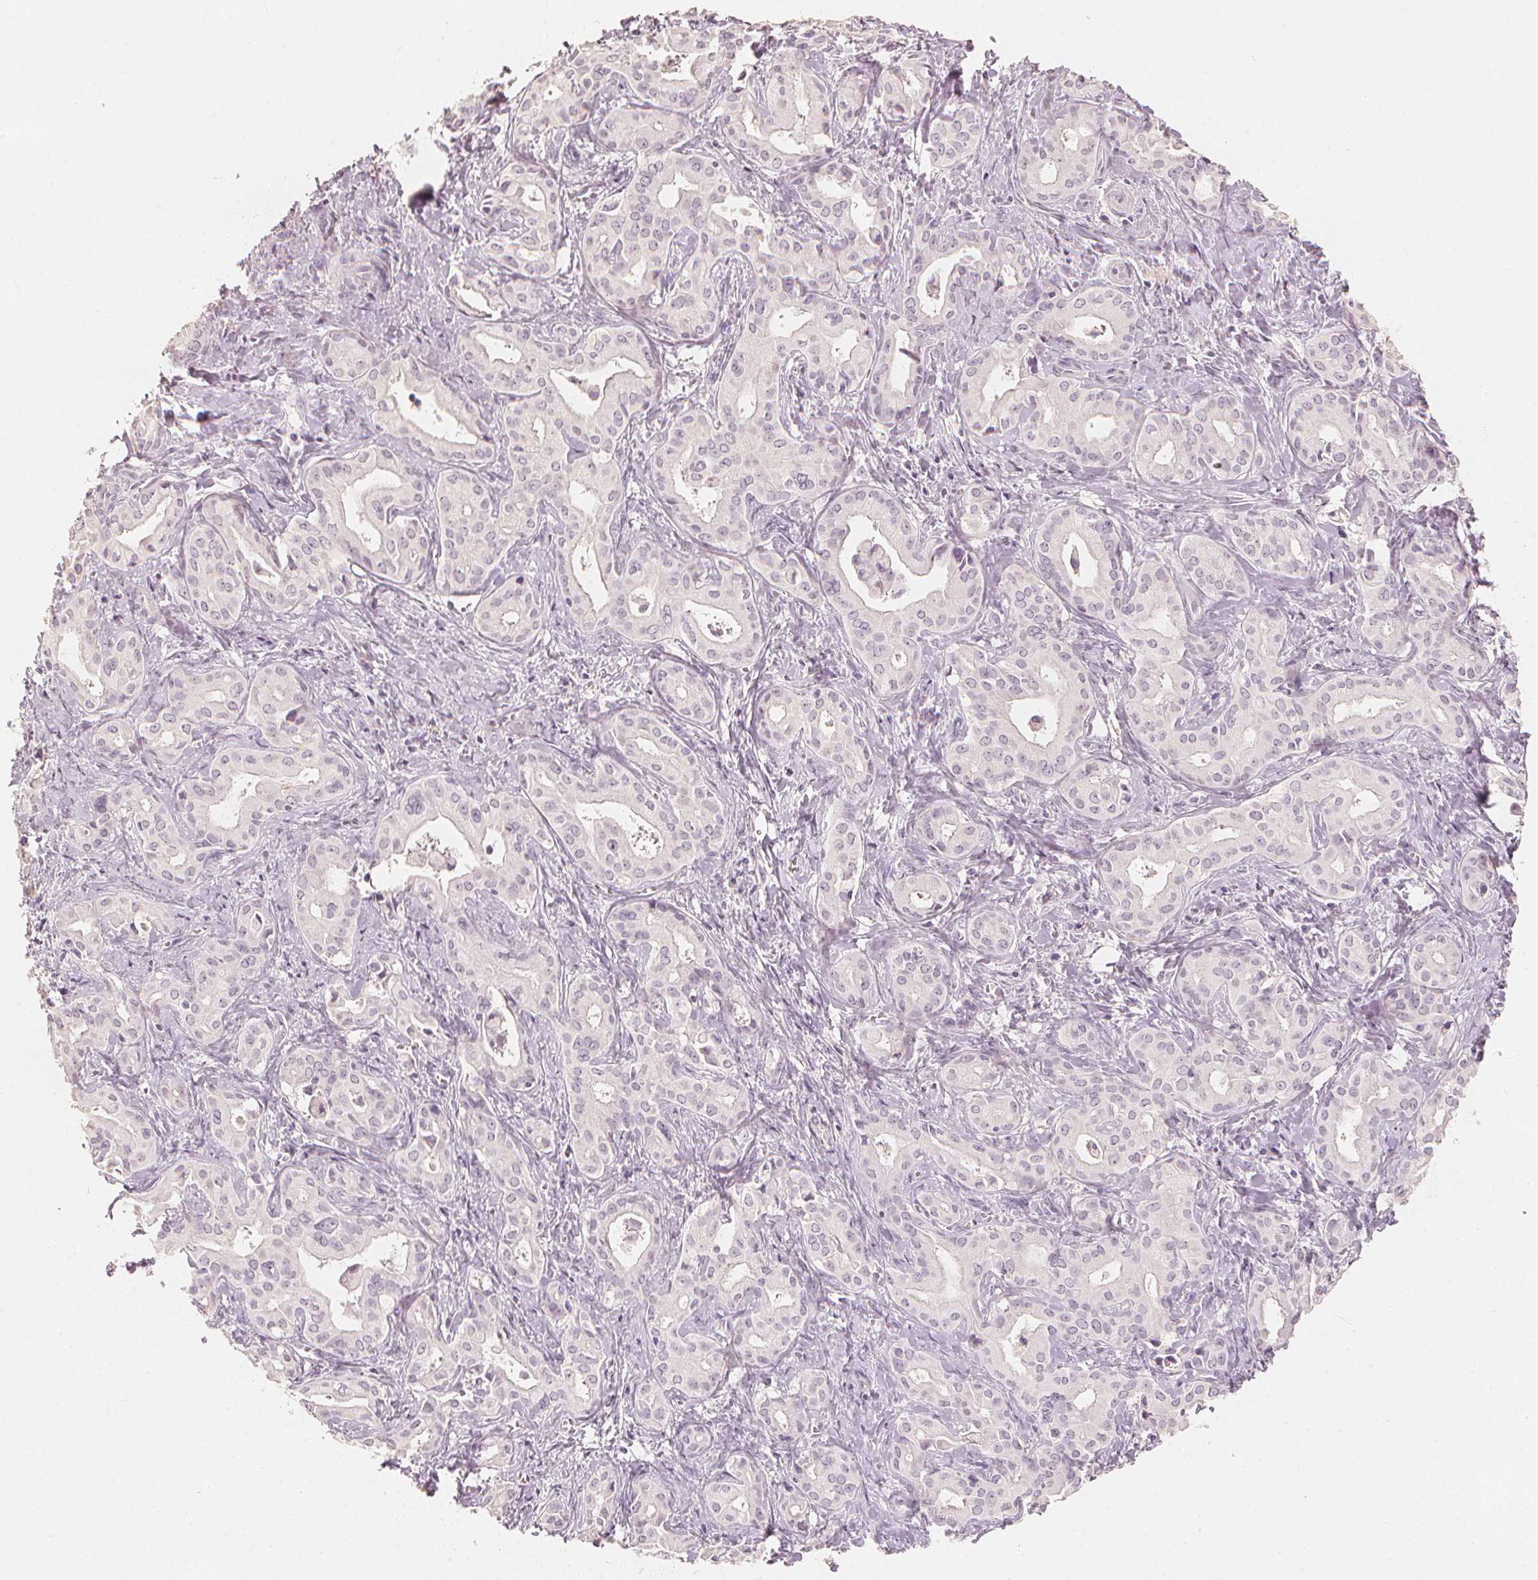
{"staining": {"intensity": "negative", "quantity": "none", "location": "none"}, "tissue": "liver cancer", "cell_type": "Tumor cells", "image_type": "cancer", "snomed": [{"axis": "morphology", "description": "Cholangiocarcinoma"}, {"axis": "topography", "description": "Liver"}], "caption": "Liver cancer stained for a protein using immunohistochemistry (IHC) reveals no staining tumor cells.", "gene": "CALB1", "patient": {"sex": "female", "age": 65}}